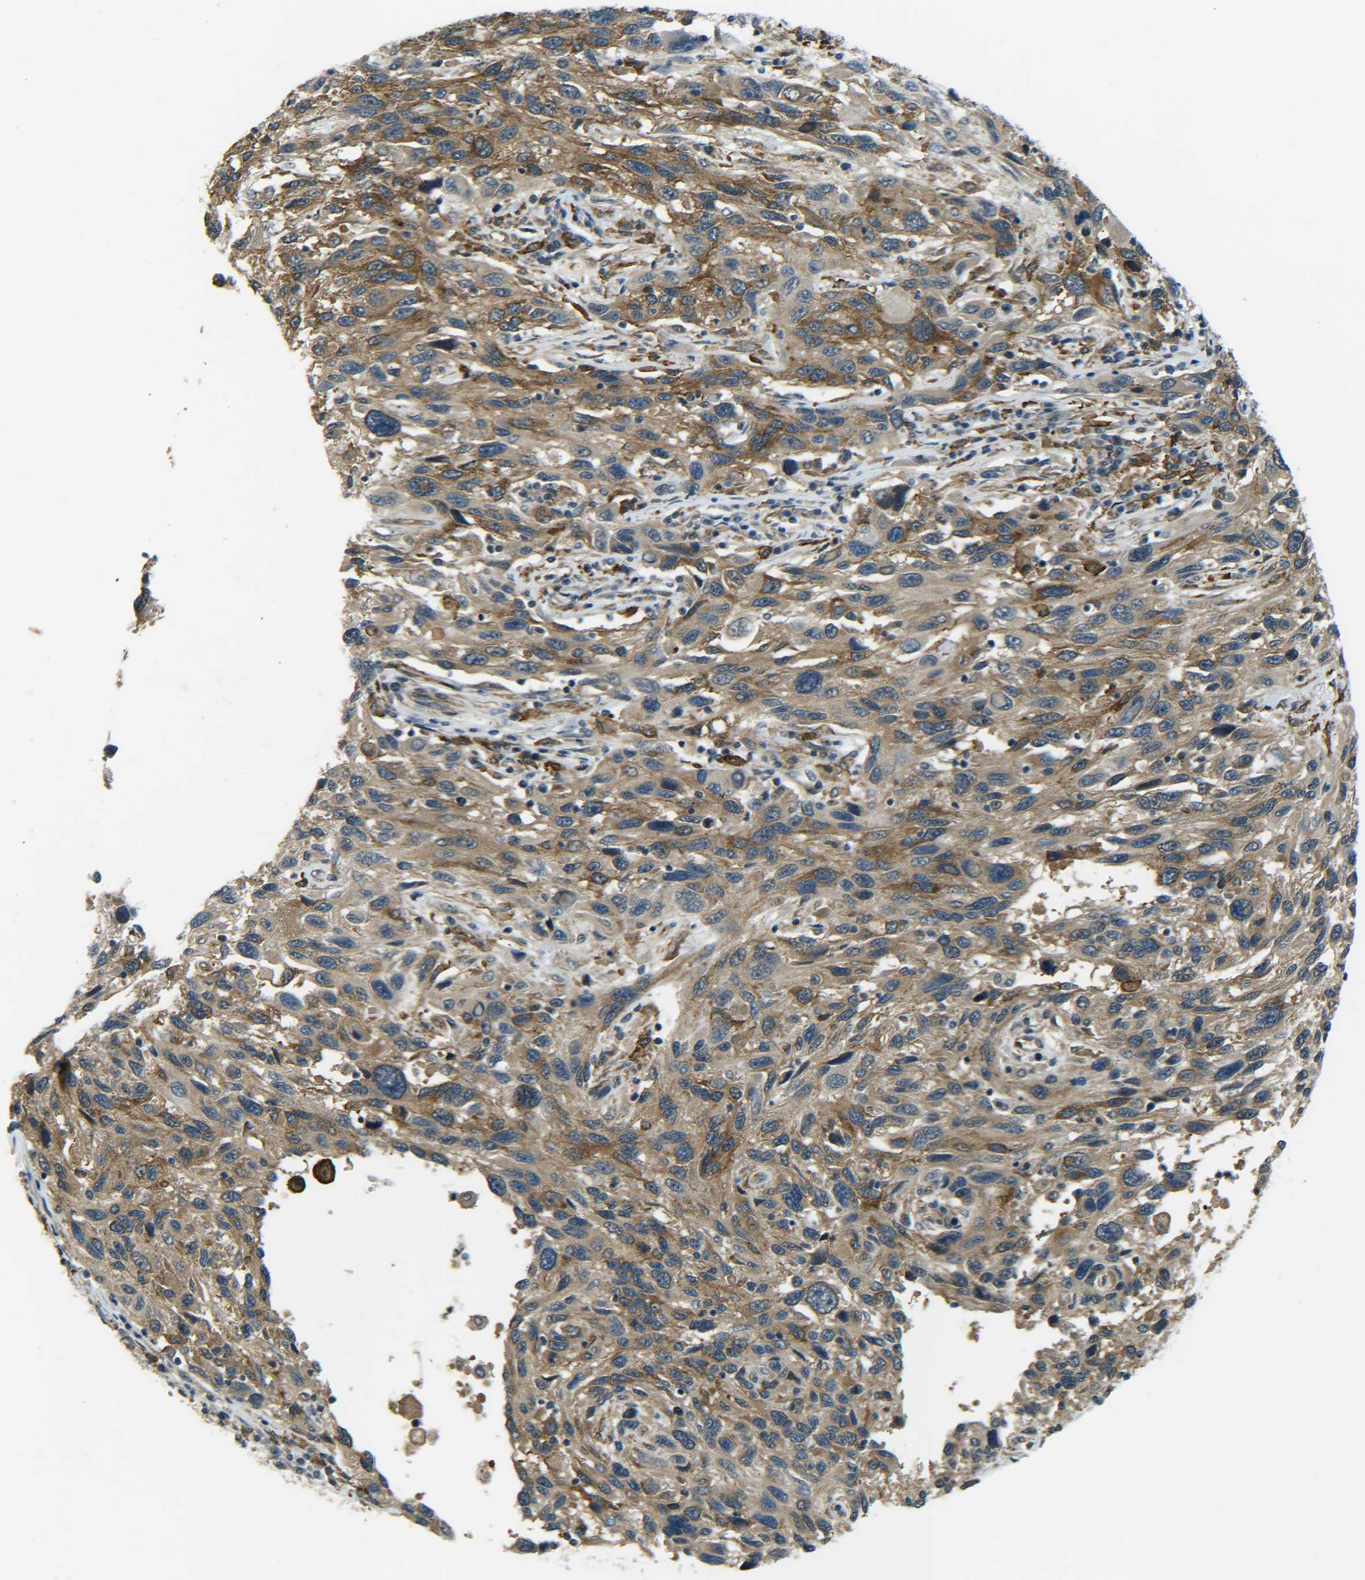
{"staining": {"intensity": "moderate", "quantity": "25%-75%", "location": "cytoplasmic/membranous"}, "tissue": "melanoma", "cell_type": "Tumor cells", "image_type": "cancer", "snomed": [{"axis": "morphology", "description": "Malignant melanoma, NOS"}, {"axis": "topography", "description": "Skin"}], "caption": "Immunohistochemical staining of human malignant melanoma shows moderate cytoplasmic/membranous protein expression in approximately 25%-75% of tumor cells.", "gene": "DAB2", "patient": {"sex": "male", "age": 53}}